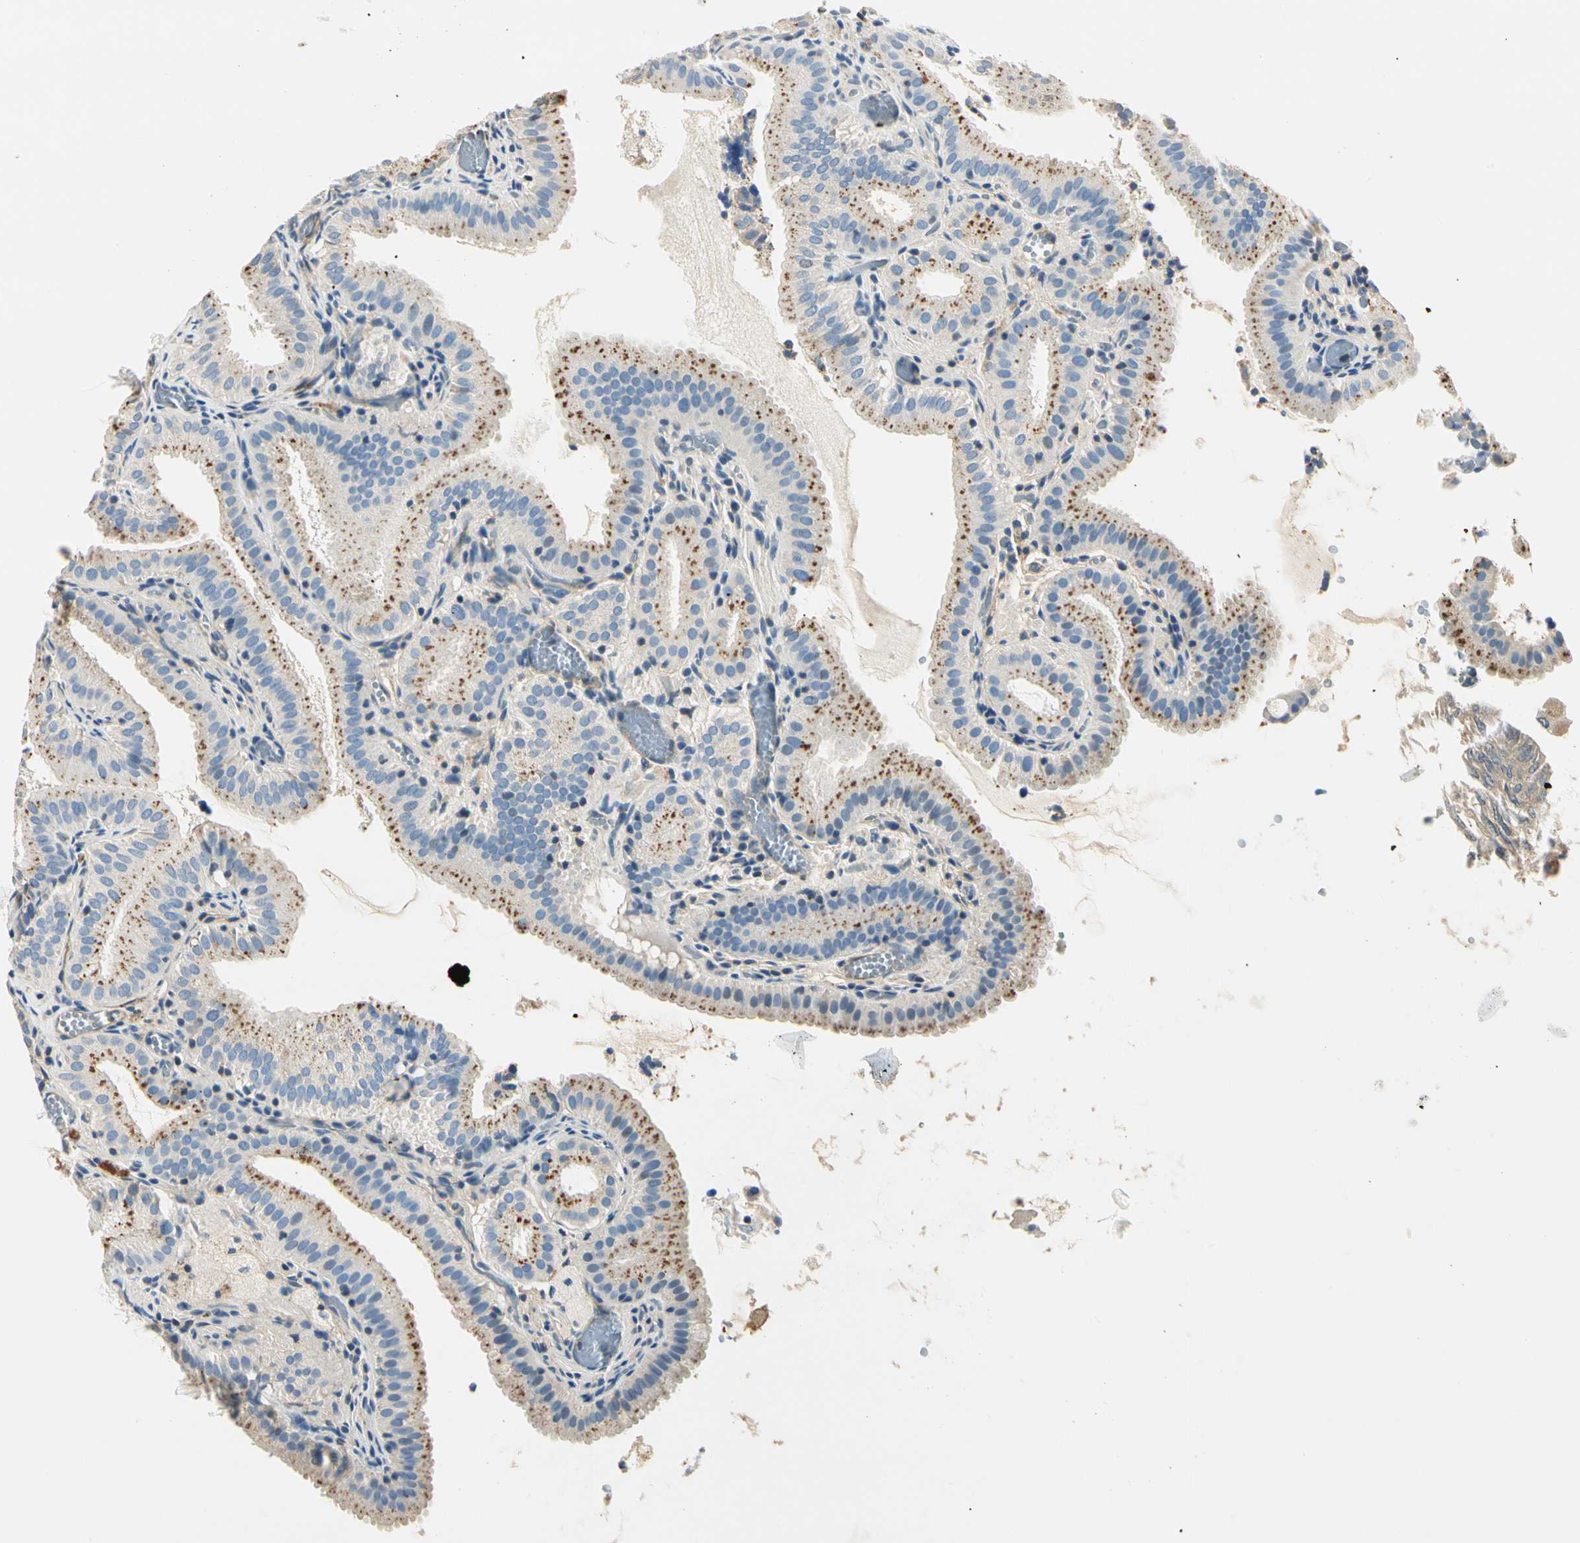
{"staining": {"intensity": "strong", "quantity": ">75%", "location": "cytoplasmic/membranous"}, "tissue": "gallbladder", "cell_type": "Glandular cells", "image_type": "normal", "snomed": [{"axis": "morphology", "description": "Normal tissue, NOS"}, {"axis": "topography", "description": "Gallbladder"}], "caption": "Strong cytoplasmic/membranous expression for a protein is identified in approximately >75% of glandular cells of benign gallbladder using immunohistochemistry.", "gene": "TGFBR3", "patient": {"sex": "male", "age": 54}}